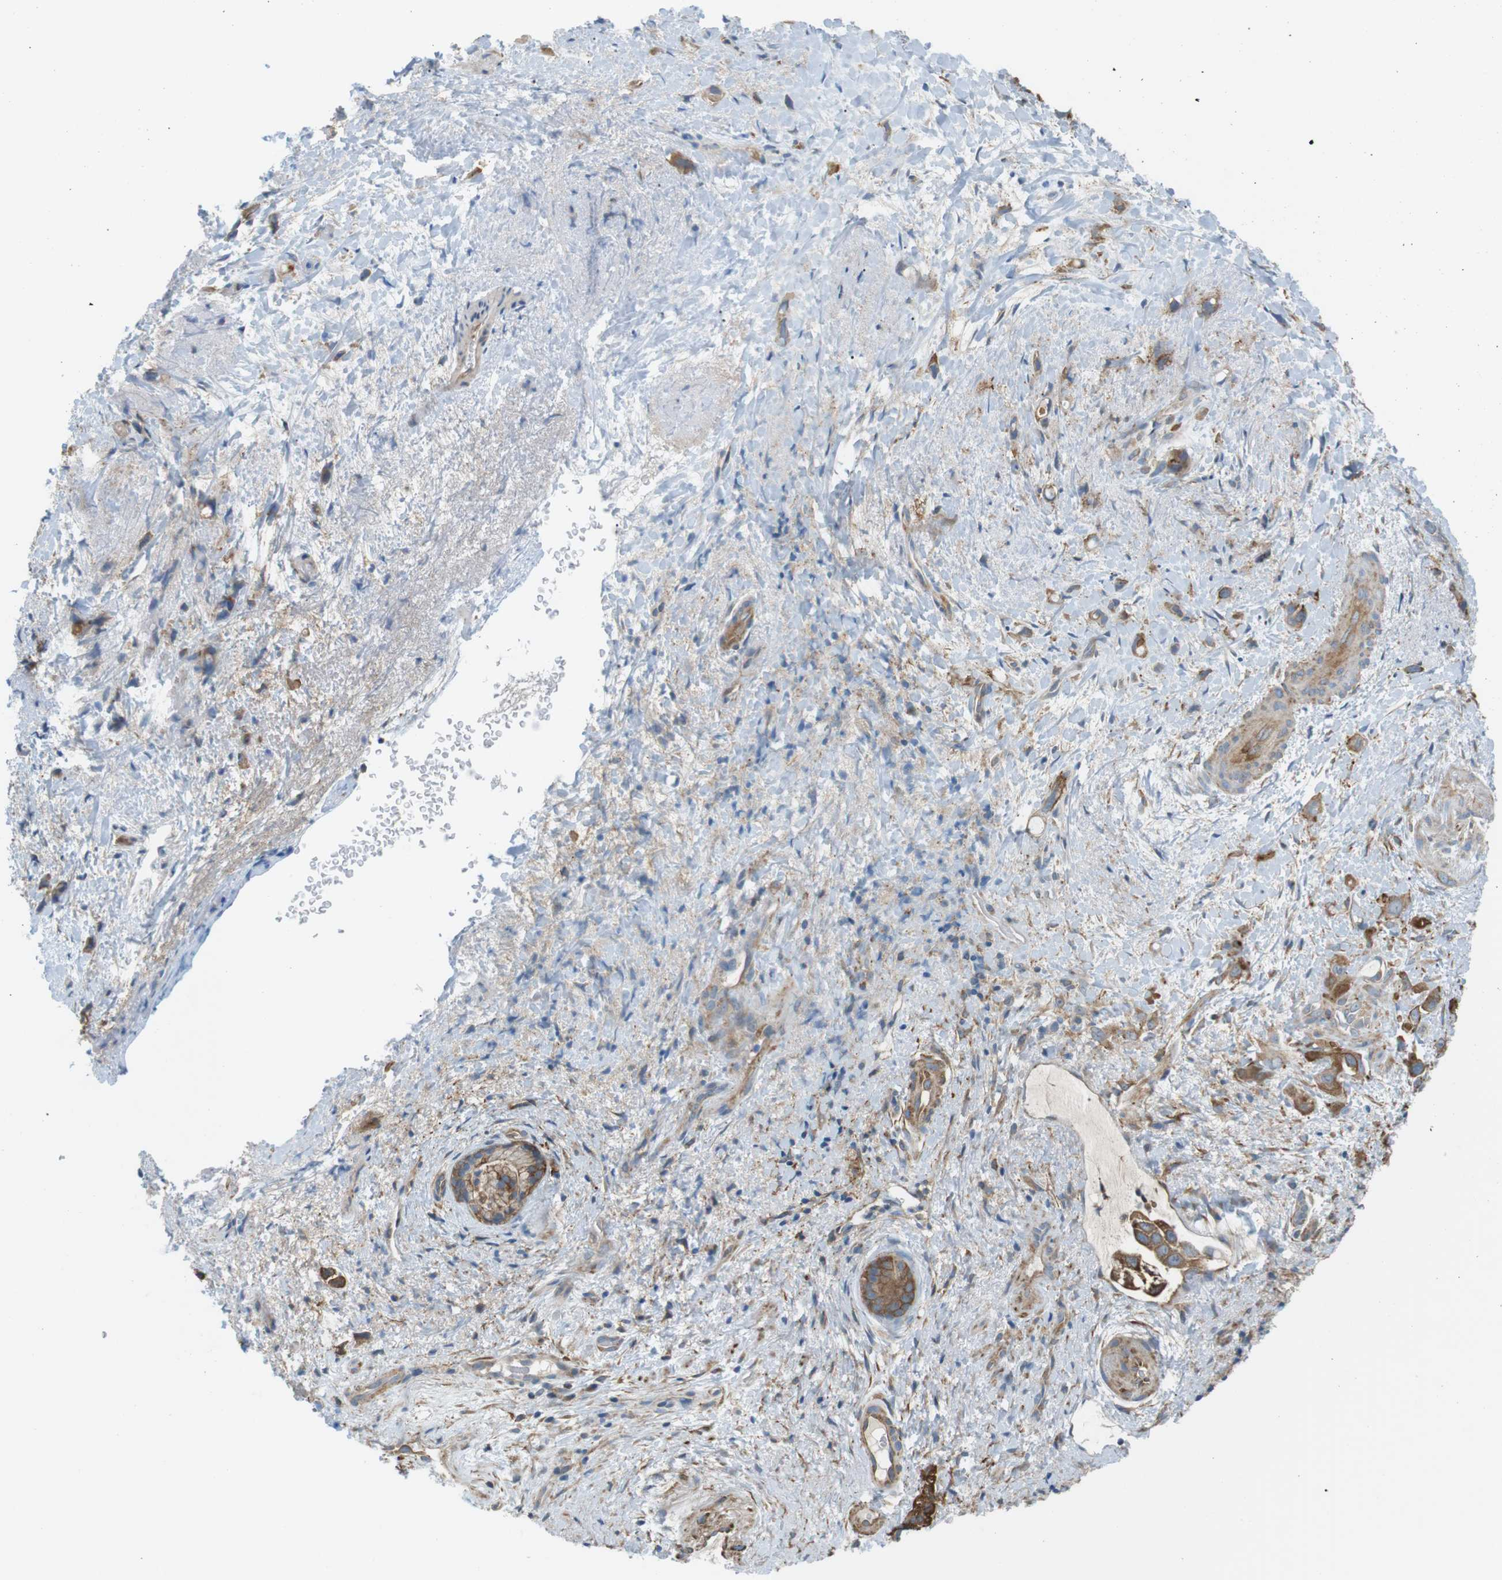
{"staining": {"intensity": "moderate", "quantity": ">75%", "location": "cytoplasmic/membranous"}, "tissue": "liver cancer", "cell_type": "Tumor cells", "image_type": "cancer", "snomed": [{"axis": "morphology", "description": "Cholangiocarcinoma"}, {"axis": "topography", "description": "Liver"}], "caption": "A brown stain highlights moderate cytoplasmic/membranous staining of a protein in liver cholangiocarcinoma tumor cells.", "gene": "PEPD", "patient": {"sex": "female", "age": 65}}